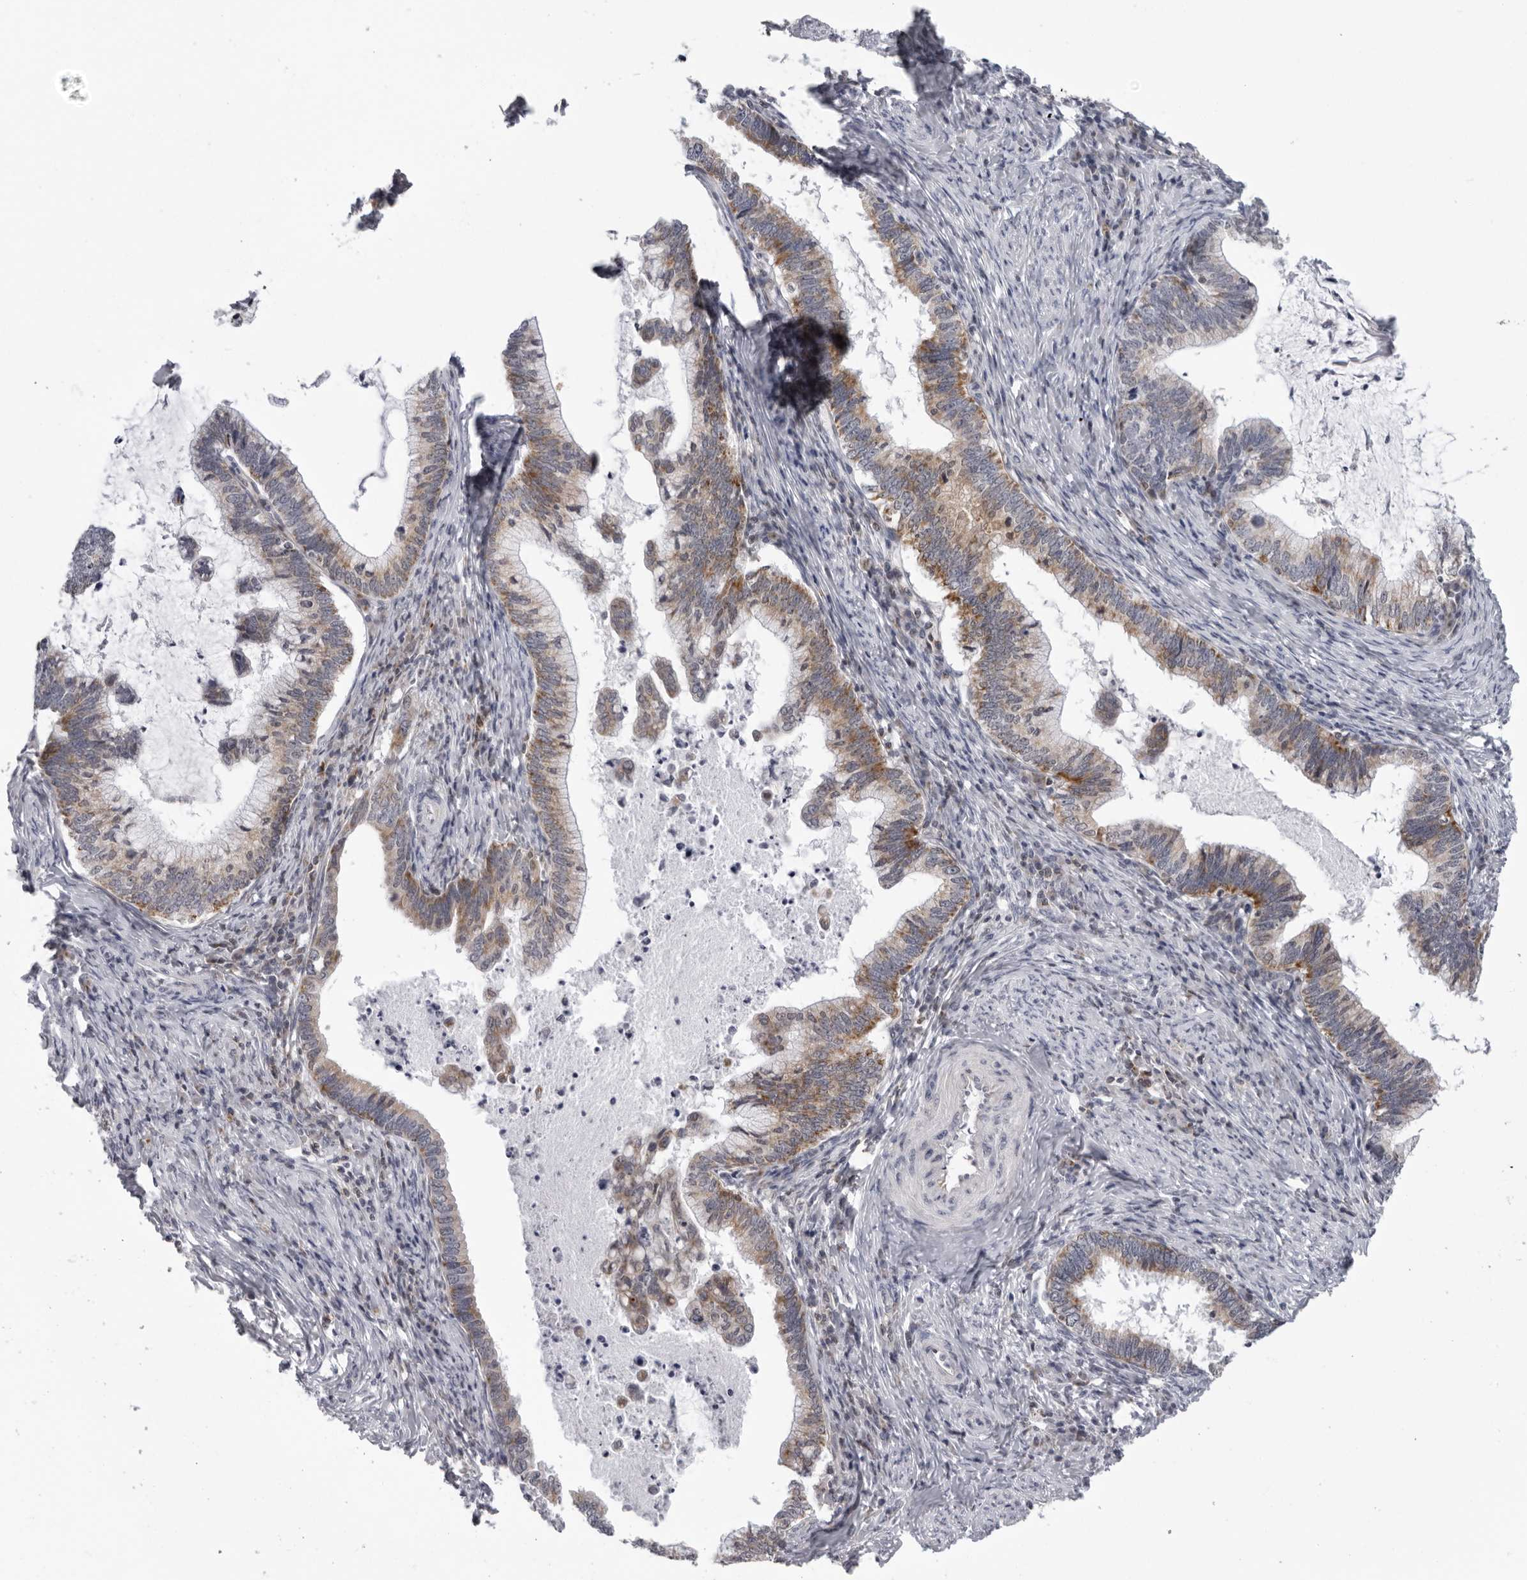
{"staining": {"intensity": "moderate", "quantity": "25%-75%", "location": "cytoplasmic/membranous"}, "tissue": "cervical cancer", "cell_type": "Tumor cells", "image_type": "cancer", "snomed": [{"axis": "morphology", "description": "Adenocarcinoma, NOS"}, {"axis": "topography", "description": "Cervix"}], "caption": "Tumor cells exhibit medium levels of moderate cytoplasmic/membranous staining in about 25%-75% of cells in human adenocarcinoma (cervical).", "gene": "CPT2", "patient": {"sex": "female", "age": 36}}